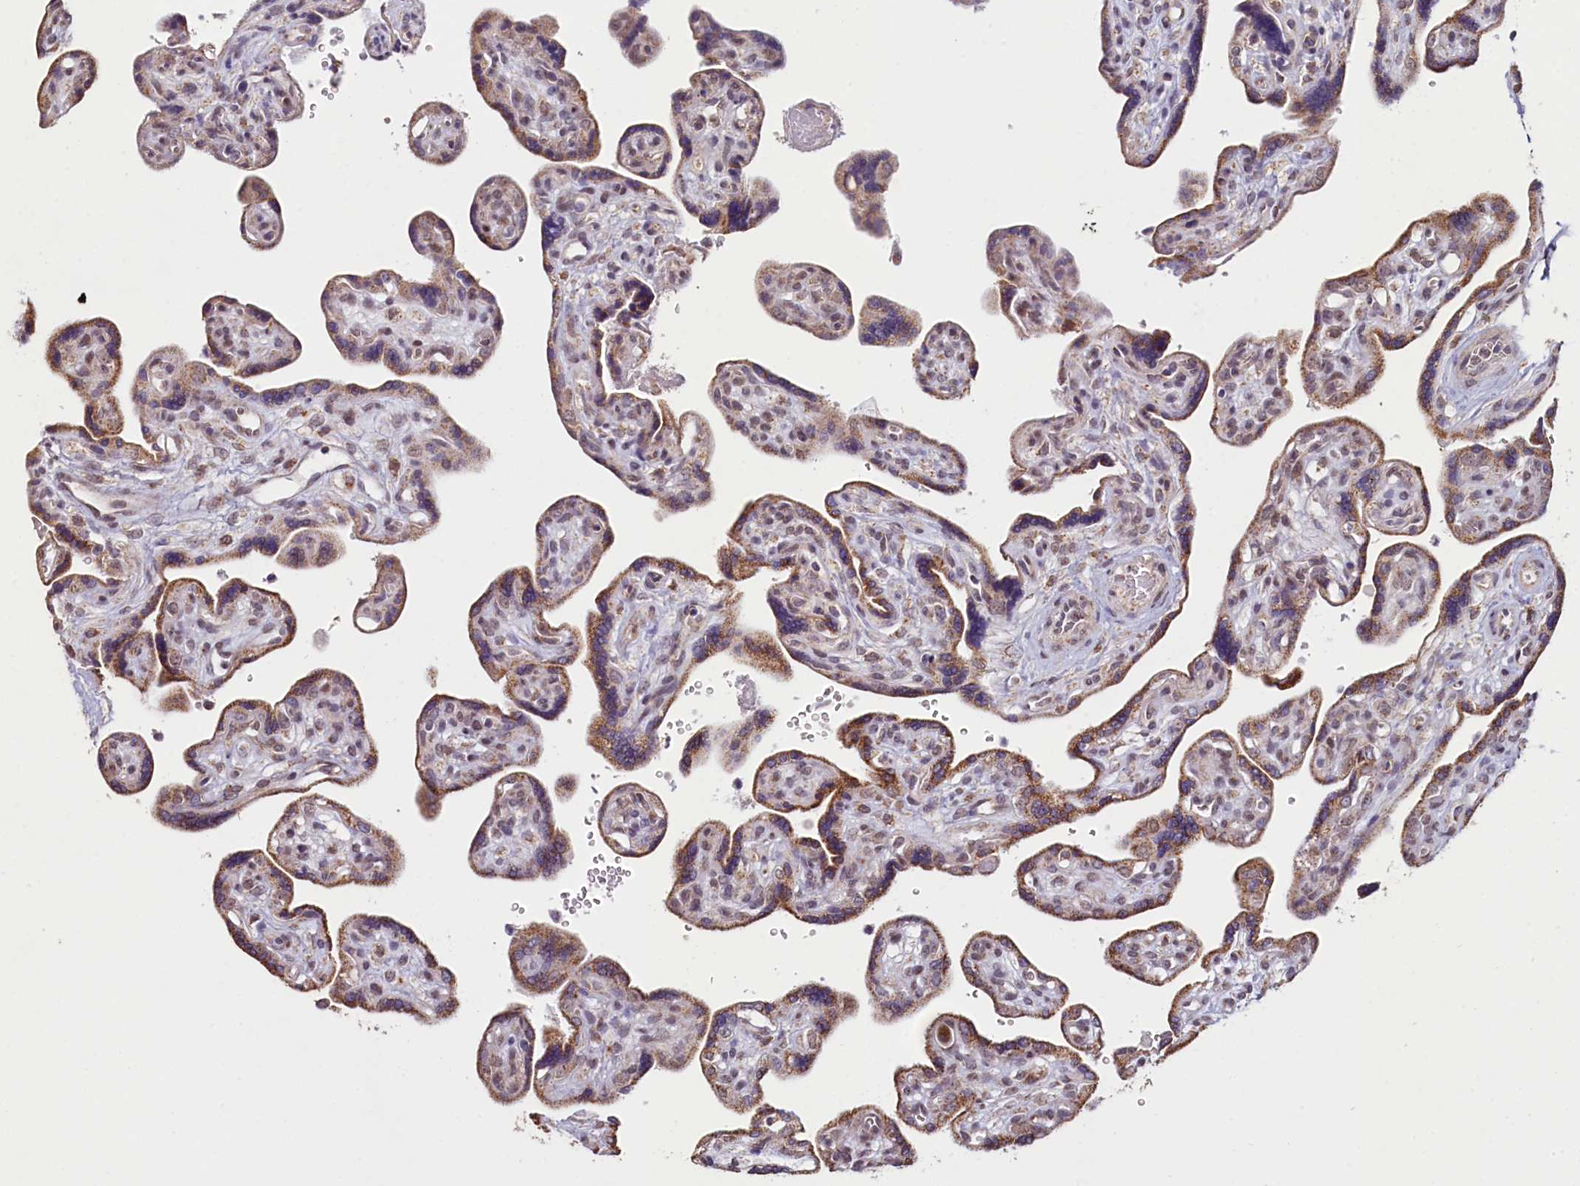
{"staining": {"intensity": "moderate", "quantity": ">75%", "location": "cytoplasmic/membranous"}, "tissue": "placenta", "cell_type": "Trophoblastic cells", "image_type": "normal", "snomed": [{"axis": "morphology", "description": "Normal tissue, NOS"}, {"axis": "topography", "description": "Placenta"}], "caption": "IHC micrograph of unremarkable placenta stained for a protein (brown), which demonstrates medium levels of moderate cytoplasmic/membranous positivity in about >75% of trophoblastic cells.", "gene": "PDE6D", "patient": {"sex": "female", "age": 39}}